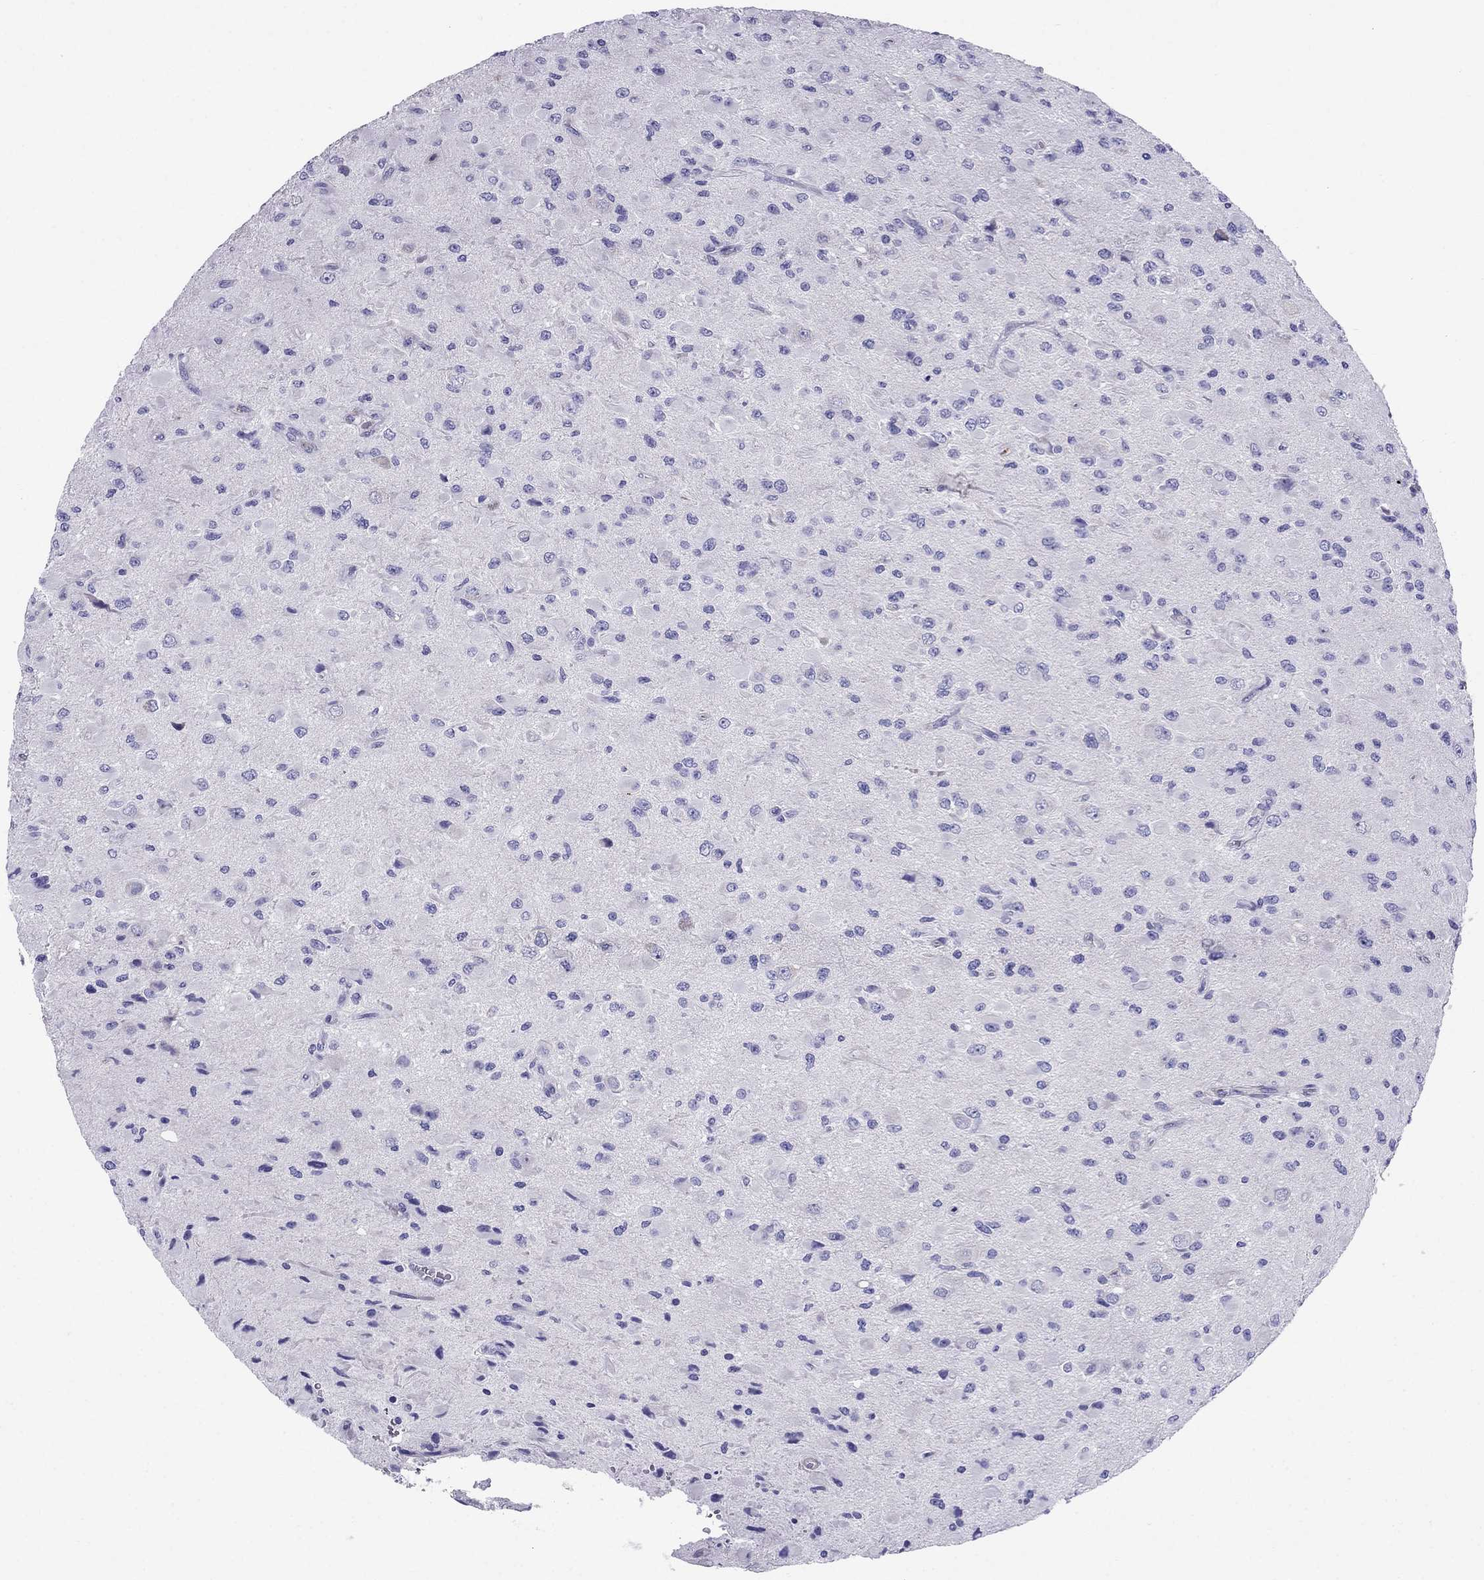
{"staining": {"intensity": "negative", "quantity": "none", "location": "none"}, "tissue": "glioma", "cell_type": "Tumor cells", "image_type": "cancer", "snomed": [{"axis": "morphology", "description": "Glioma, malignant, High grade"}, {"axis": "topography", "description": "Cerebral cortex"}], "caption": "A micrograph of malignant glioma (high-grade) stained for a protein demonstrates no brown staining in tumor cells. (DAB IHC visualized using brightfield microscopy, high magnification).", "gene": "GPR50", "patient": {"sex": "male", "age": 35}}